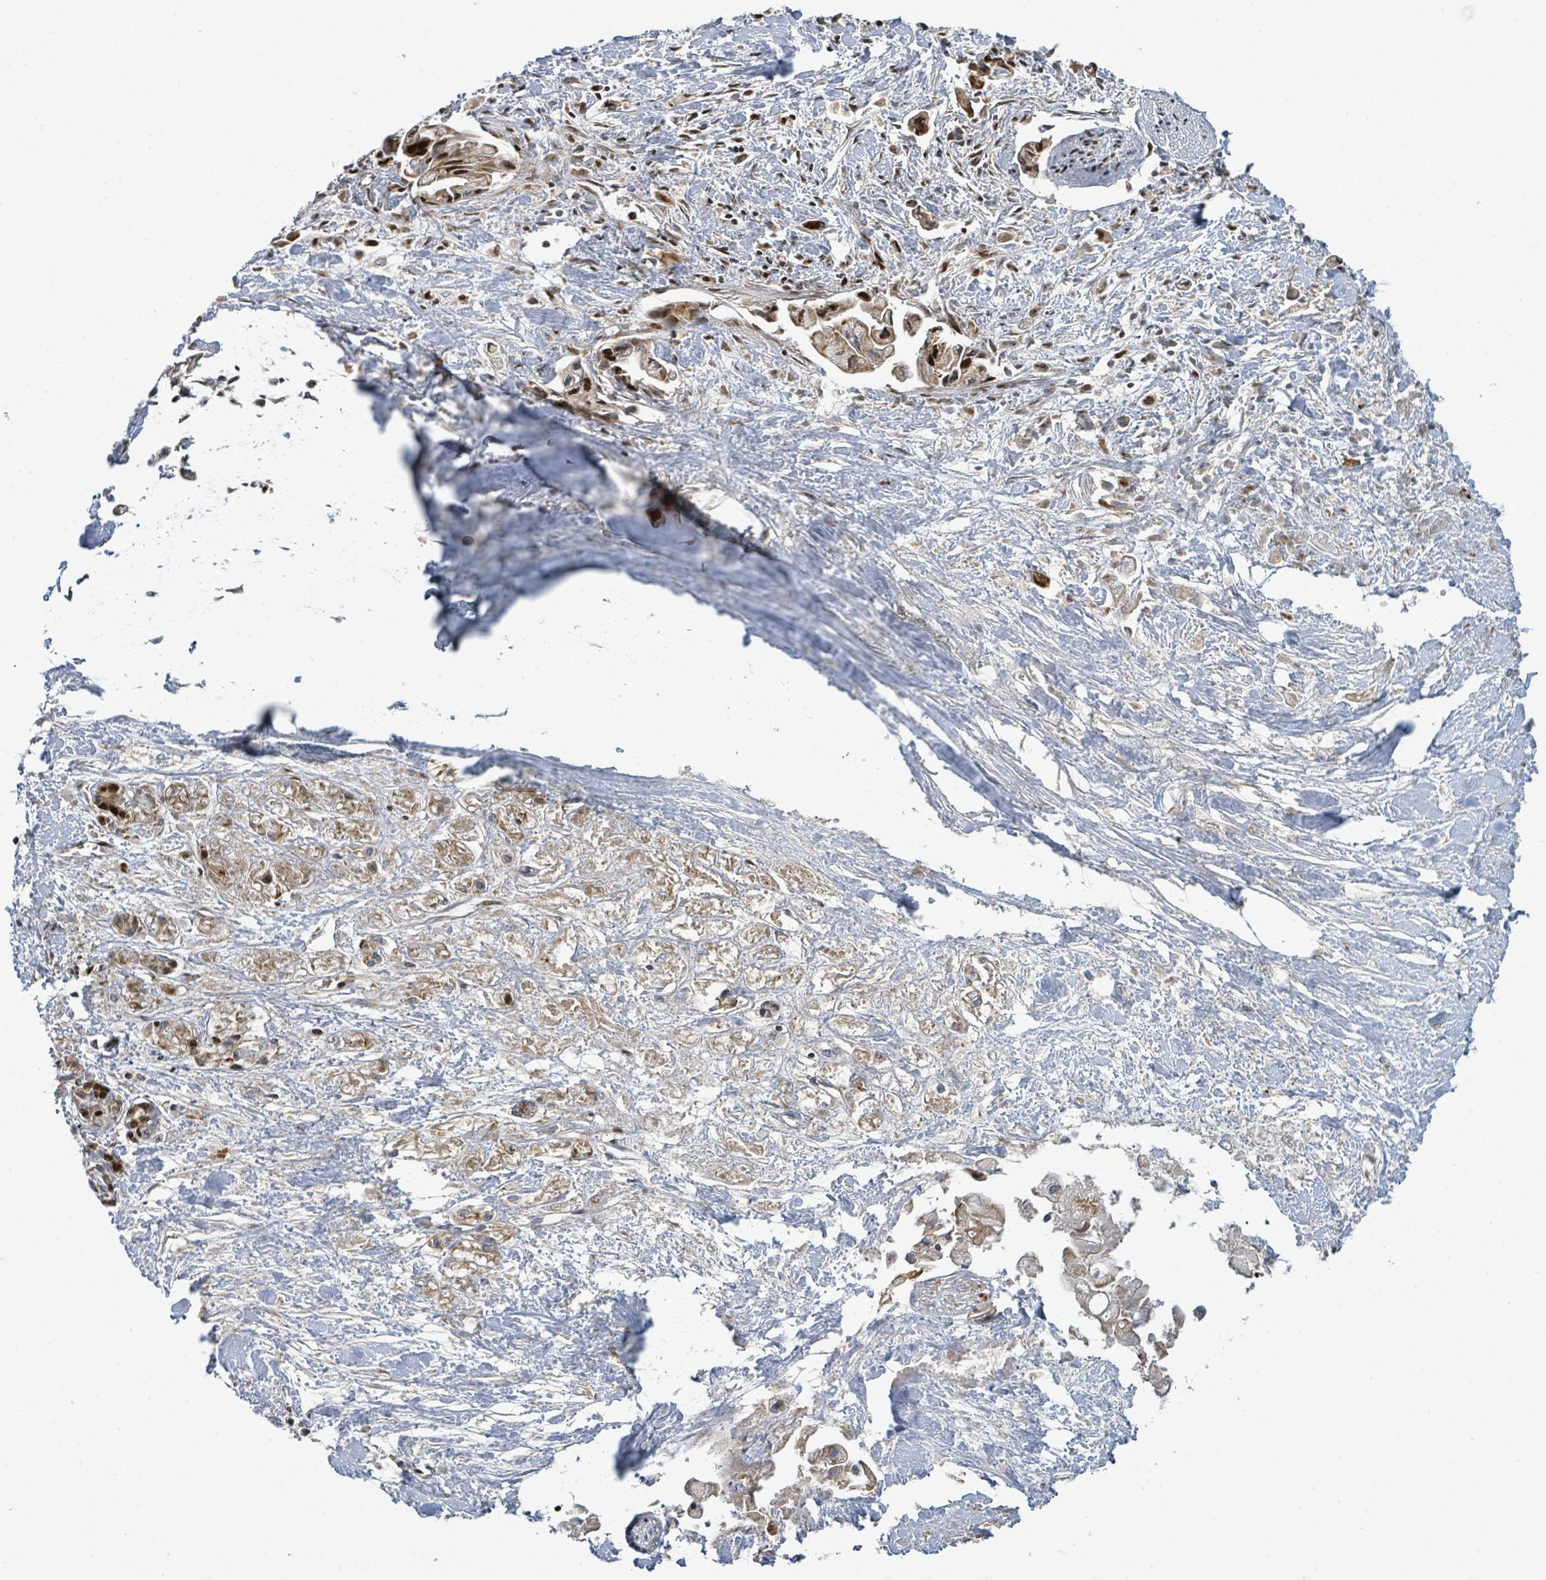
{"staining": {"intensity": "moderate", "quantity": ">75%", "location": "nuclear"}, "tissue": "pancreatic cancer", "cell_type": "Tumor cells", "image_type": "cancer", "snomed": [{"axis": "morphology", "description": "Adenocarcinoma, NOS"}, {"axis": "topography", "description": "Pancreas"}], "caption": "Pancreatic cancer stained for a protein (brown) displays moderate nuclear positive staining in about >75% of tumor cells.", "gene": "CFAP210", "patient": {"sex": "male", "age": 61}}